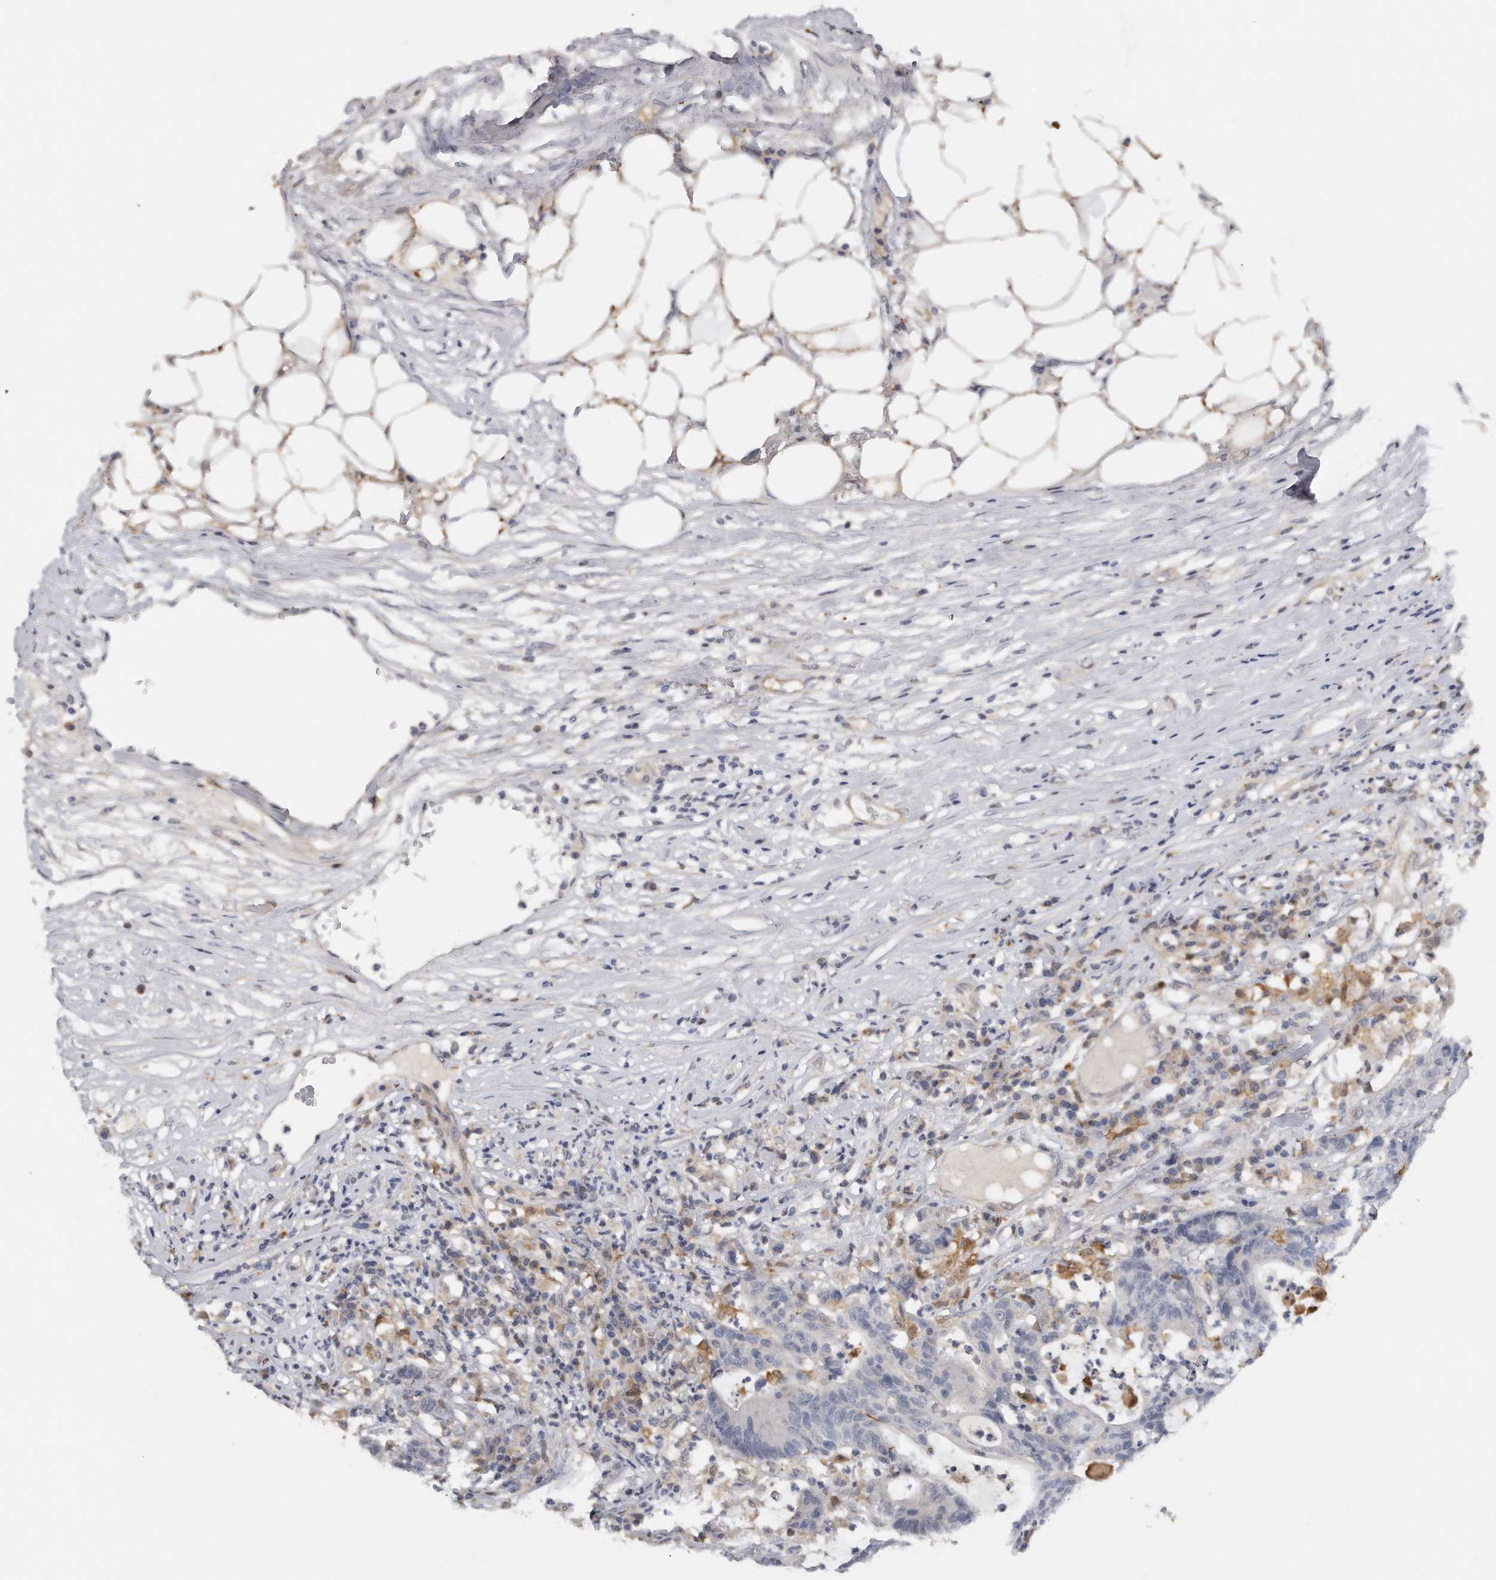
{"staining": {"intensity": "negative", "quantity": "none", "location": "none"}, "tissue": "colorectal cancer", "cell_type": "Tumor cells", "image_type": "cancer", "snomed": [{"axis": "morphology", "description": "Adenocarcinoma, NOS"}, {"axis": "topography", "description": "Colon"}], "caption": "This is a image of IHC staining of colorectal cancer, which shows no staining in tumor cells. Brightfield microscopy of IHC stained with DAB (3,3'-diaminobenzidine) (brown) and hematoxylin (blue), captured at high magnification.", "gene": "CAMK1", "patient": {"sex": "female", "age": 84}}